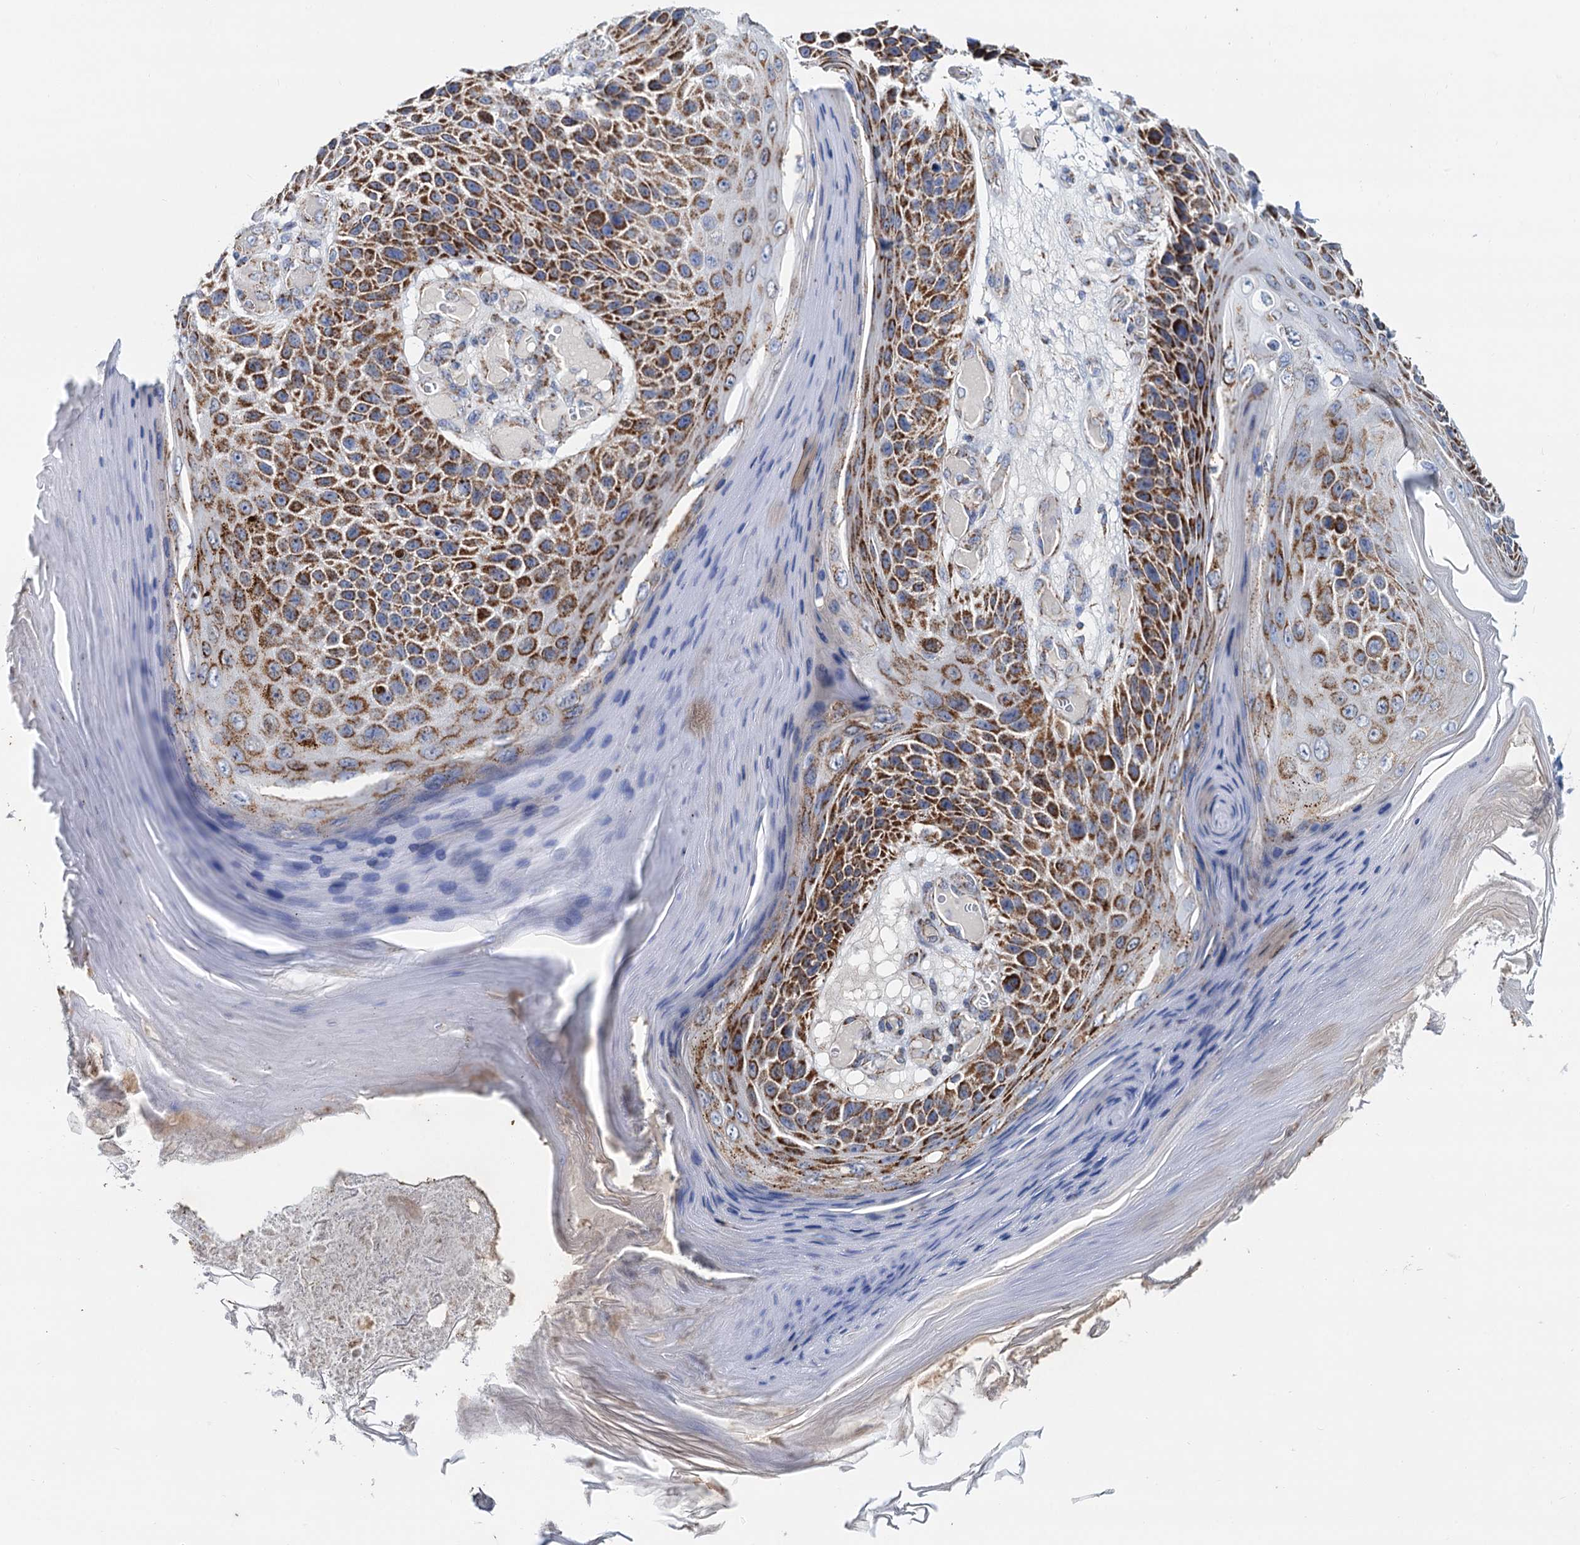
{"staining": {"intensity": "strong", "quantity": ">75%", "location": "cytoplasmic/membranous"}, "tissue": "skin cancer", "cell_type": "Tumor cells", "image_type": "cancer", "snomed": [{"axis": "morphology", "description": "Squamous cell carcinoma, NOS"}, {"axis": "topography", "description": "Skin"}], "caption": "Protein positivity by immunohistochemistry (IHC) shows strong cytoplasmic/membranous expression in approximately >75% of tumor cells in skin cancer (squamous cell carcinoma).", "gene": "C2CD3", "patient": {"sex": "female", "age": 88}}